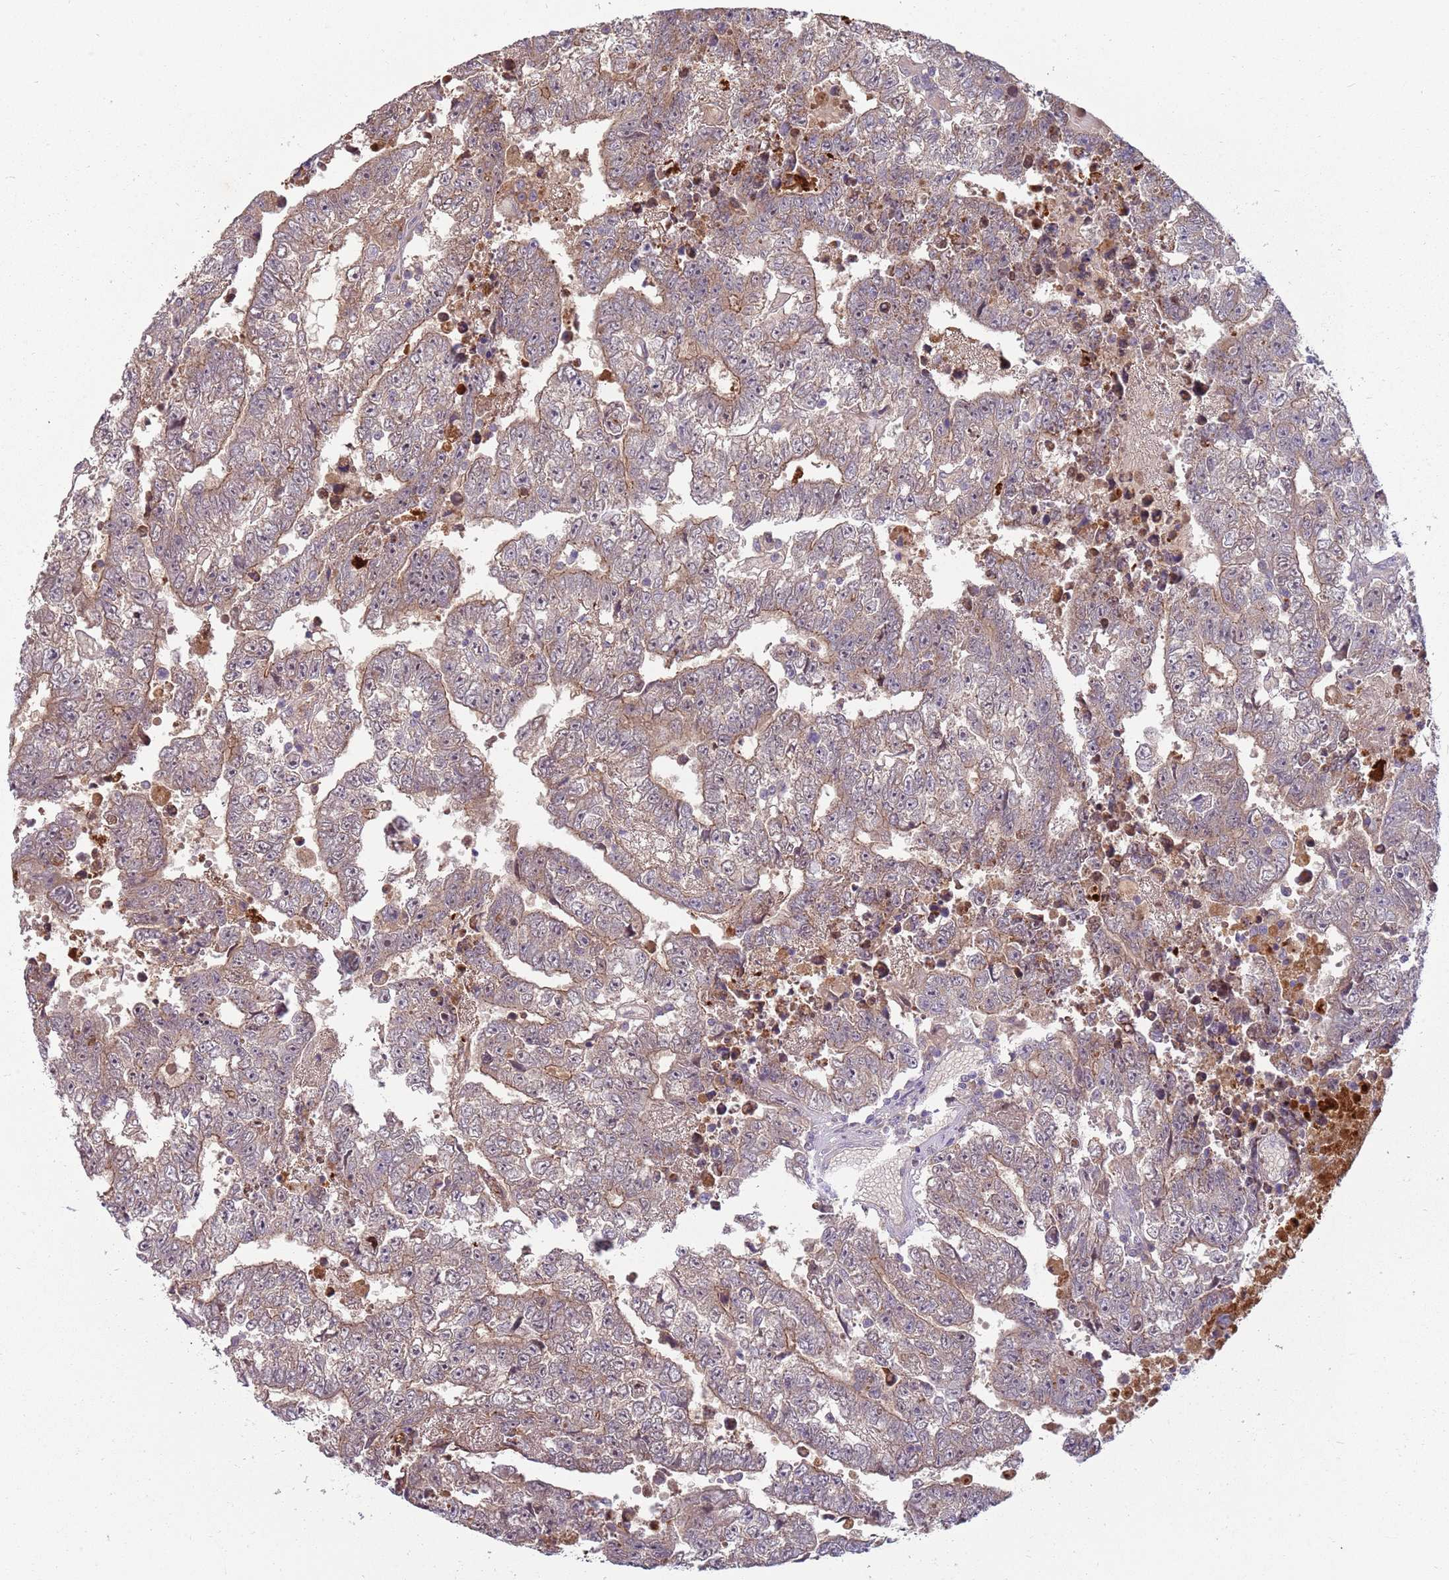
{"staining": {"intensity": "moderate", "quantity": "<25%", "location": "cytoplasmic/membranous,nuclear"}, "tissue": "testis cancer", "cell_type": "Tumor cells", "image_type": "cancer", "snomed": [{"axis": "morphology", "description": "Carcinoma, Embryonal, NOS"}, {"axis": "topography", "description": "Testis"}], "caption": "Testis embryonal carcinoma stained with IHC shows moderate cytoplasmic/membranous and nuclear positivity in about <25% of tumor cells. Ihc stains the protein in brown and the nuclei are stained blue.", "gene": "NBPF6", "patient": {"sex": "male", "age": 25}}